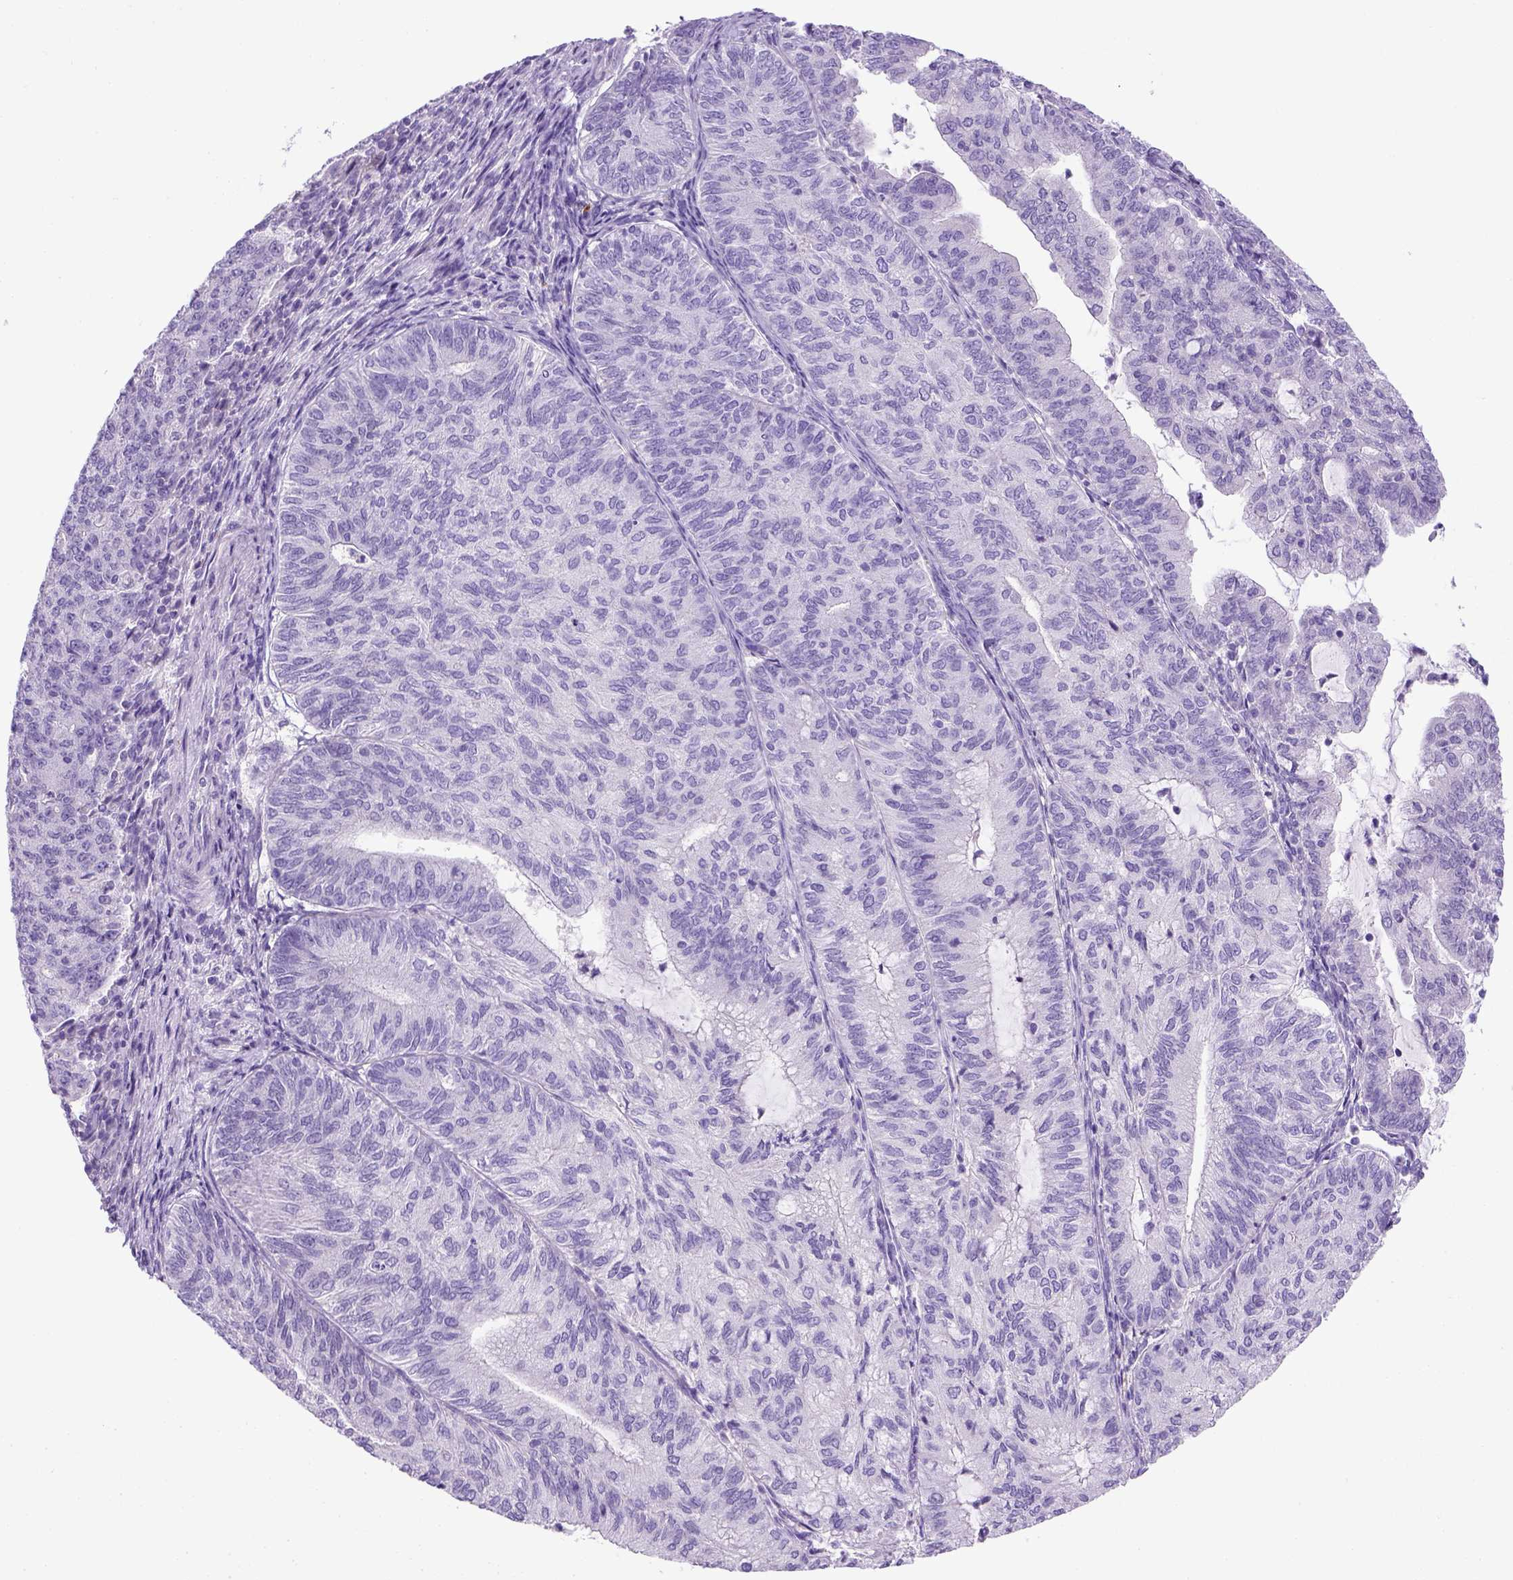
{"staining": {"intensity": "negative", "quantity": "none", "location": "none"}, "tissue": "endometrial cancer", "cell_type": "Tumor cells", "image_type": "cancer", "snomed": [{"axis": "morphology", "description": "Adenocarcinoma, NOS"}, {"axis": "topography", "description": "Endometrium"}], "caption": "Tumor cells show no significant protein positivity in adenocarcinoma (endometrial). (Stains: DAB (3,3'-diaminobenzidine) IHC with hematoxylin counter stain, Microscopy: brightfield microscopy at high magnification).", "gene": "KRT71", "patient": {"sex": "female", "age": 82}}